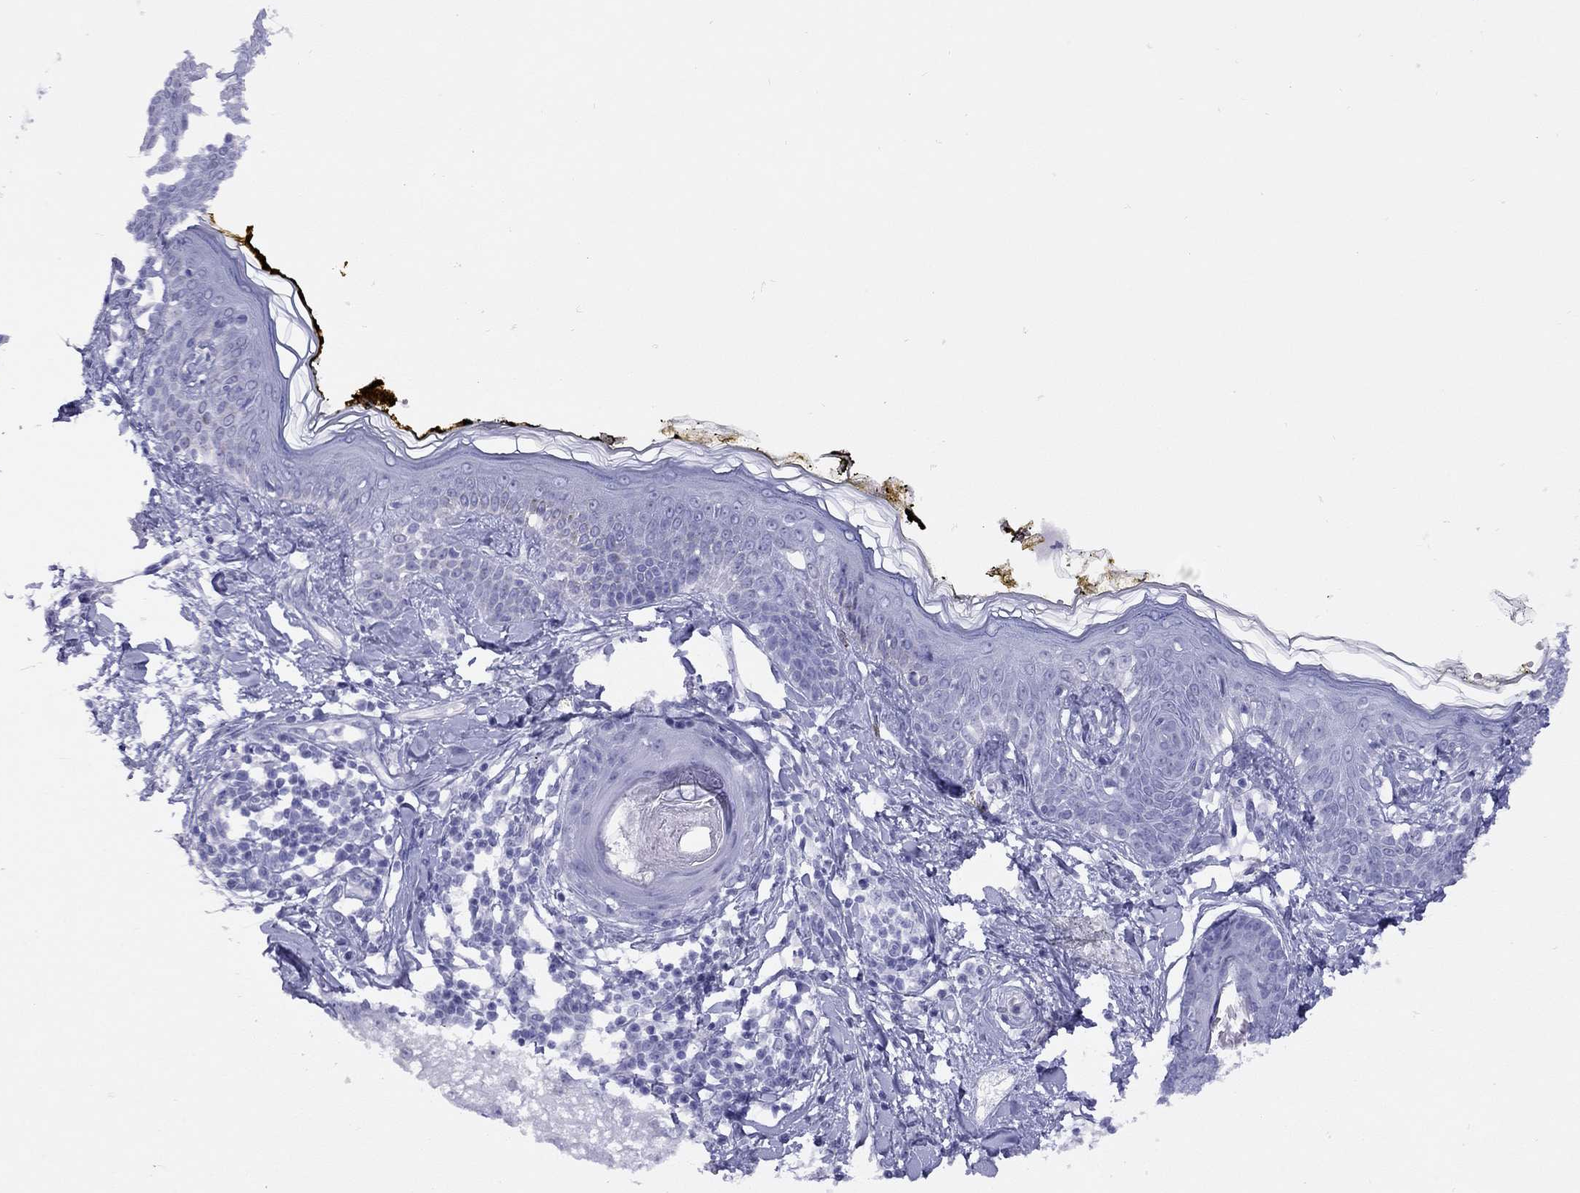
{"staining": {"intensity": "negative", "quantity": "none", "location": "none"}, "tissue": "skin", "cell_type": "Fibroblasts", "image_type": "normal", "snomed": [{"axis": "morphology", "description": "Normal tissue, NOS"}, {"axis": "topography", "description": "Skin"}], "caption": "High power microscopy image of an immunohistochemistry (IHC) photomicrograph of benign skin, revealing no significant positivity in fibroblasts.", "gene": "LYAR", "patient": {"sex": "male", "age": 76}}